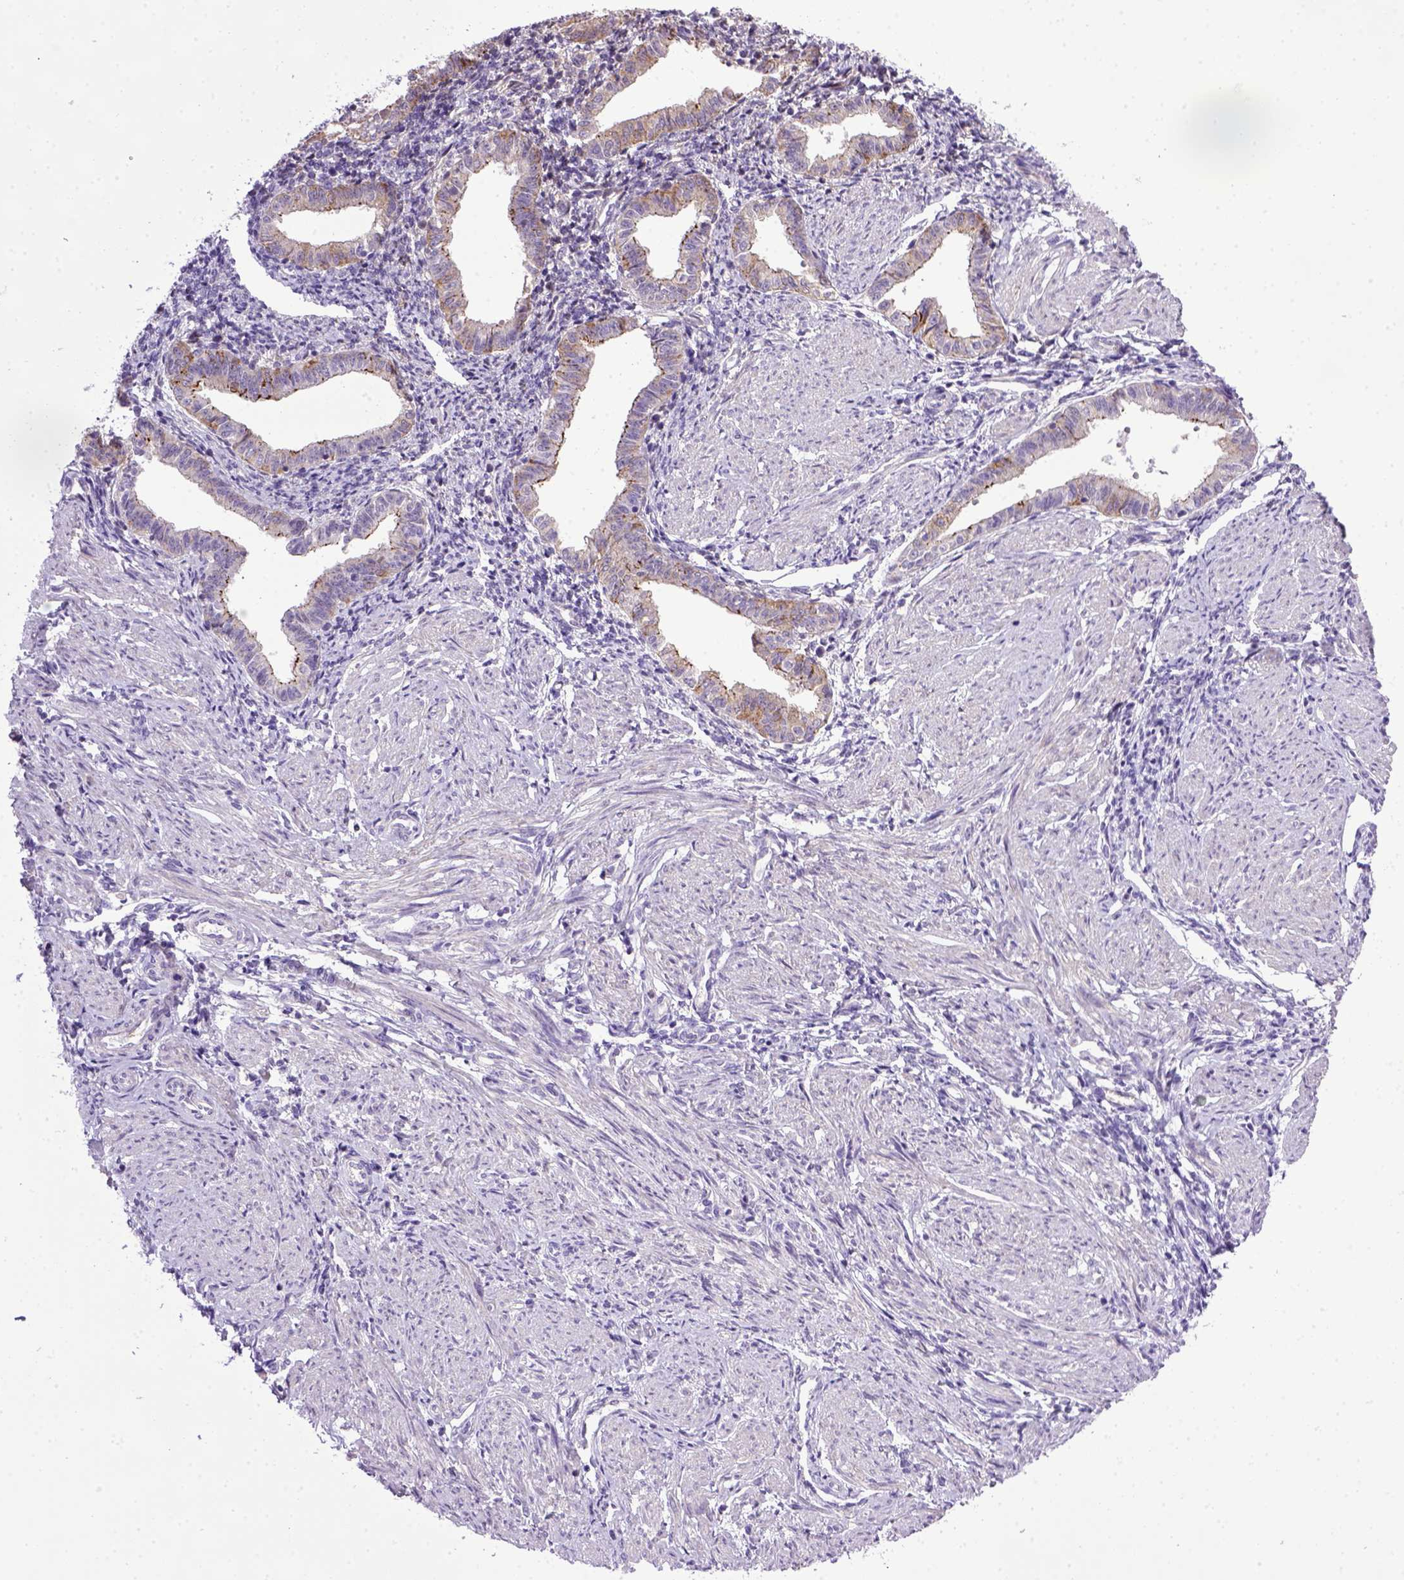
{"staining": {"intensity": "negative", "quantity": "none", "location": "none"}, "tissue": "endometrium", "cell_type": "Cells in endometrial stroma", "image_type": "normal", "snomed": [{"axis": "morphology", "description": "Normal tissue, NOS"}, {"axis": "topography", "description": "Endometrium"}], "caption": "A histopathology image of endometrium stained for a protein reveals no brown staining in cells in endometrial stroma.", "gene": "CDH1", "patient": {"sex": "female", "age": 37}}